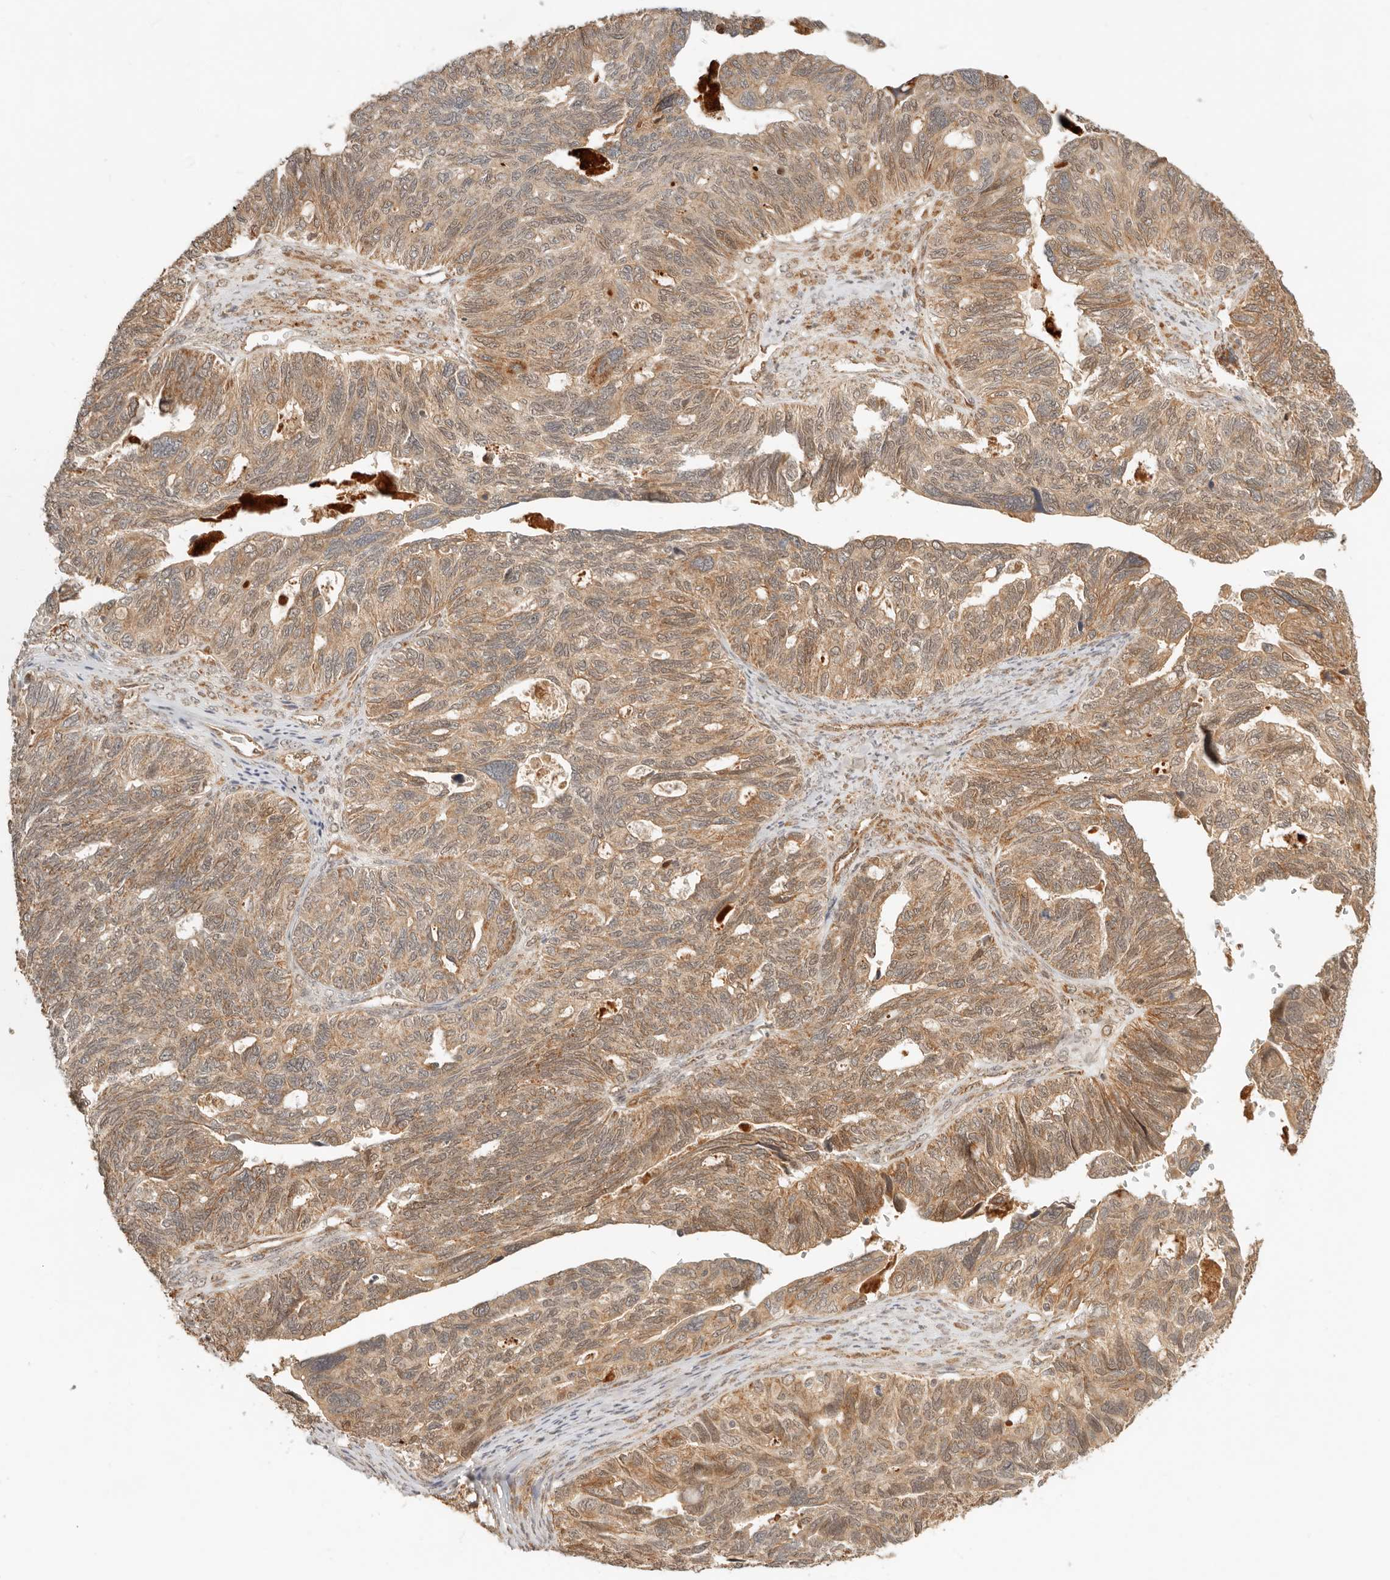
{"staining": {"intensity": "moderate", "quantity": ">75%", "location": "cytoplasmic/membranous,nuclear"}, "tissue": "ovarian cancer", "cell_type": "Tumor cells", "image_type": "cancer", "snomed": [{"axis": "morphology", "description": "Cystadenocarcinoma, serous, NOS"}, {"axis": "topography", "description": "Ovary"}], "caption": "Immunohistochemical staining of human serous cystadenocarcinoma (ovarian) displays medium levels of moderate cytoplasmic/membranous and nuclear positivity in approximately >75% of tumor cells.", "gene": "BAALC", "patient": {"sex": "female", "age": 79}}